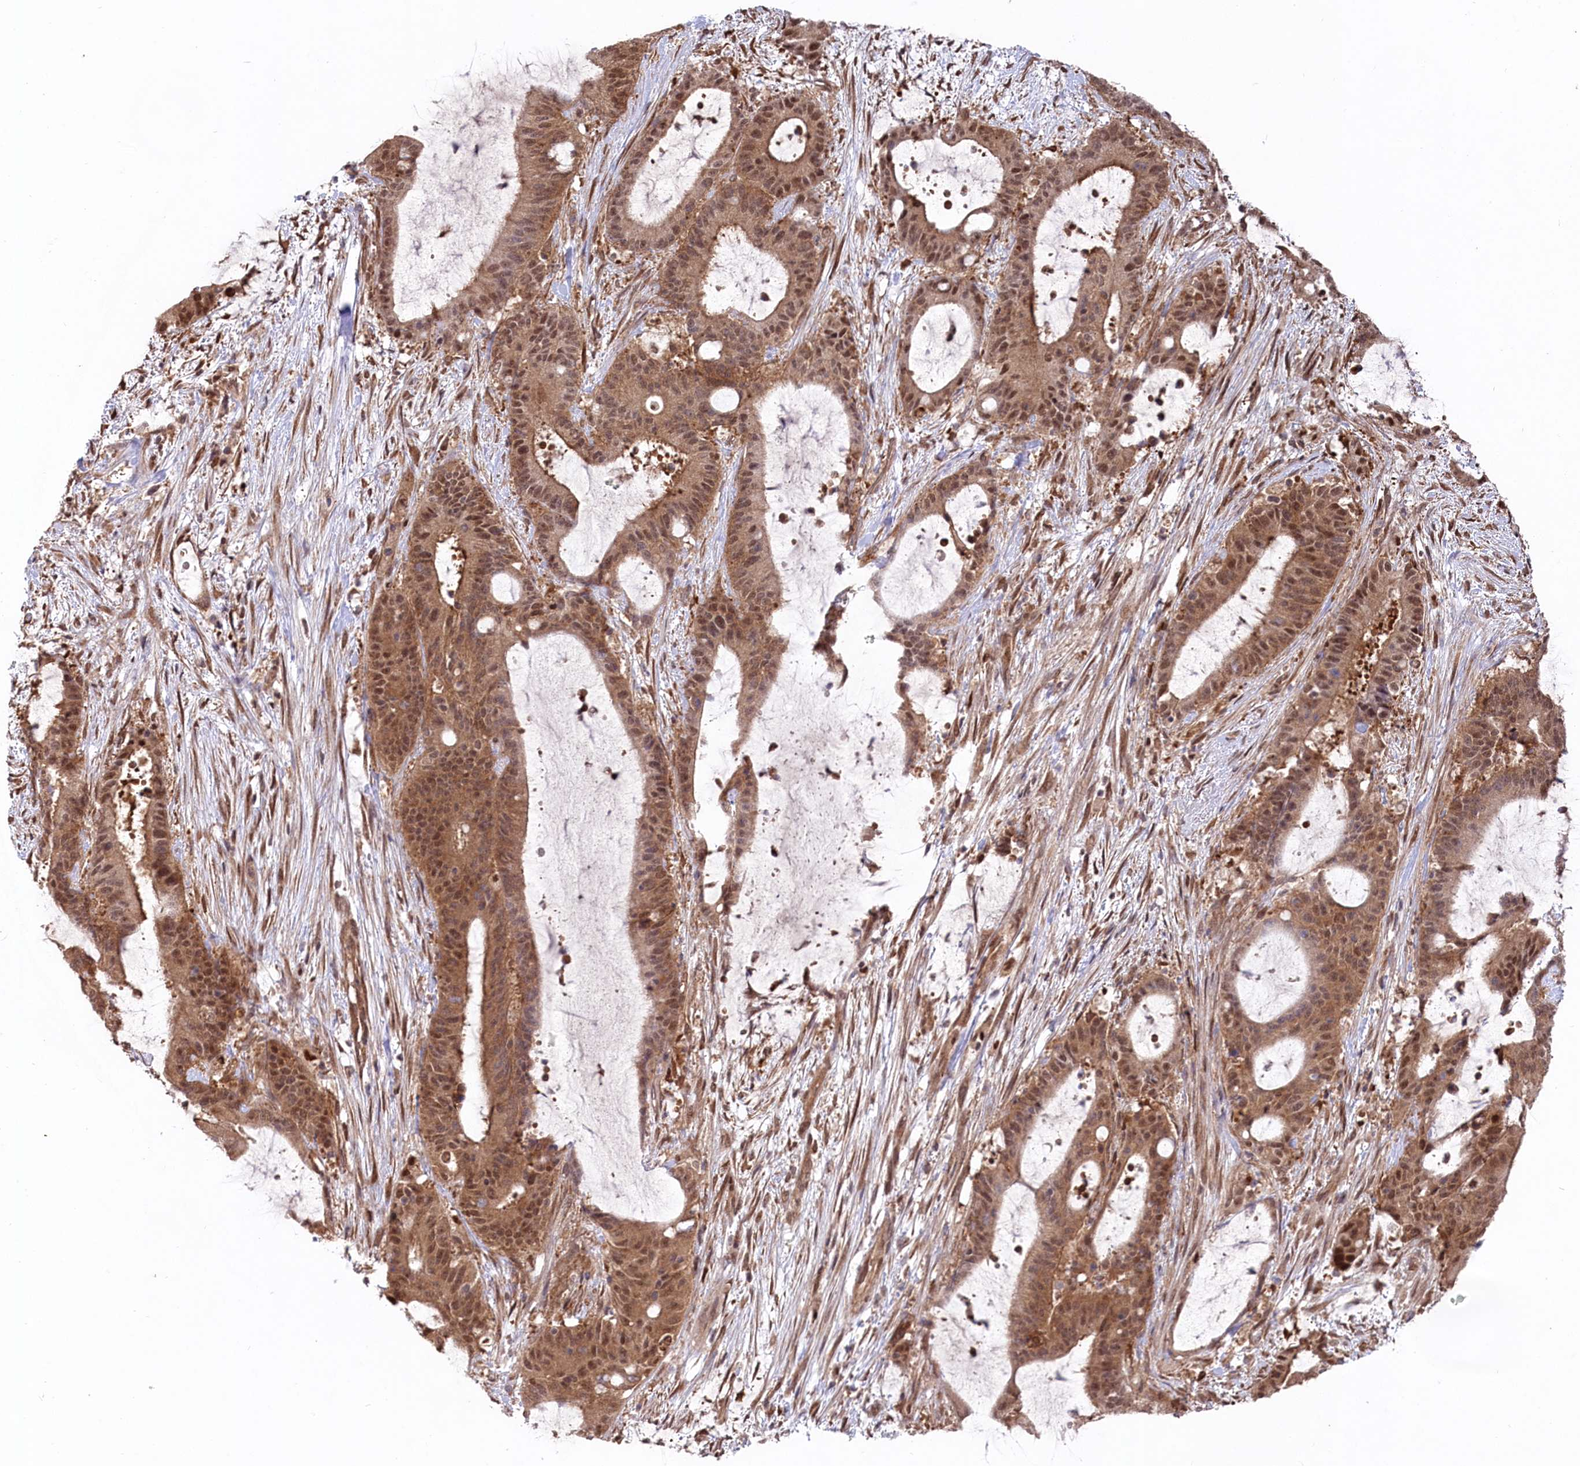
{"staining": {"intensity": "moderate", "quantity": ">75%", "location": "cytoplasmic/membranous,nuclear"}, "tissue": "liver cancer", "cell_type": "Tumor cells", "image_type": "cancer", "snomed": [{"axis": "morphology", "description": "Normal tissue, NOS"}, {"axis": "morphology", "description": "Cholangiocarcinoma"}, {"axis": "topography", "description": "Liver"}, {"axis": "topography", "description": "Peripheral nerve tissue"}], "caption": "Protein expression analysis of liver cholangiocarcinoma shows moderate cytoplasmic/membranous and nuclear expression in about >75% of tumor cells. Ihc stains the protein in brown and the nuclei are stained blue.", "gene": "PSMA1", "patient": {"sex": "female", "age": 73}}